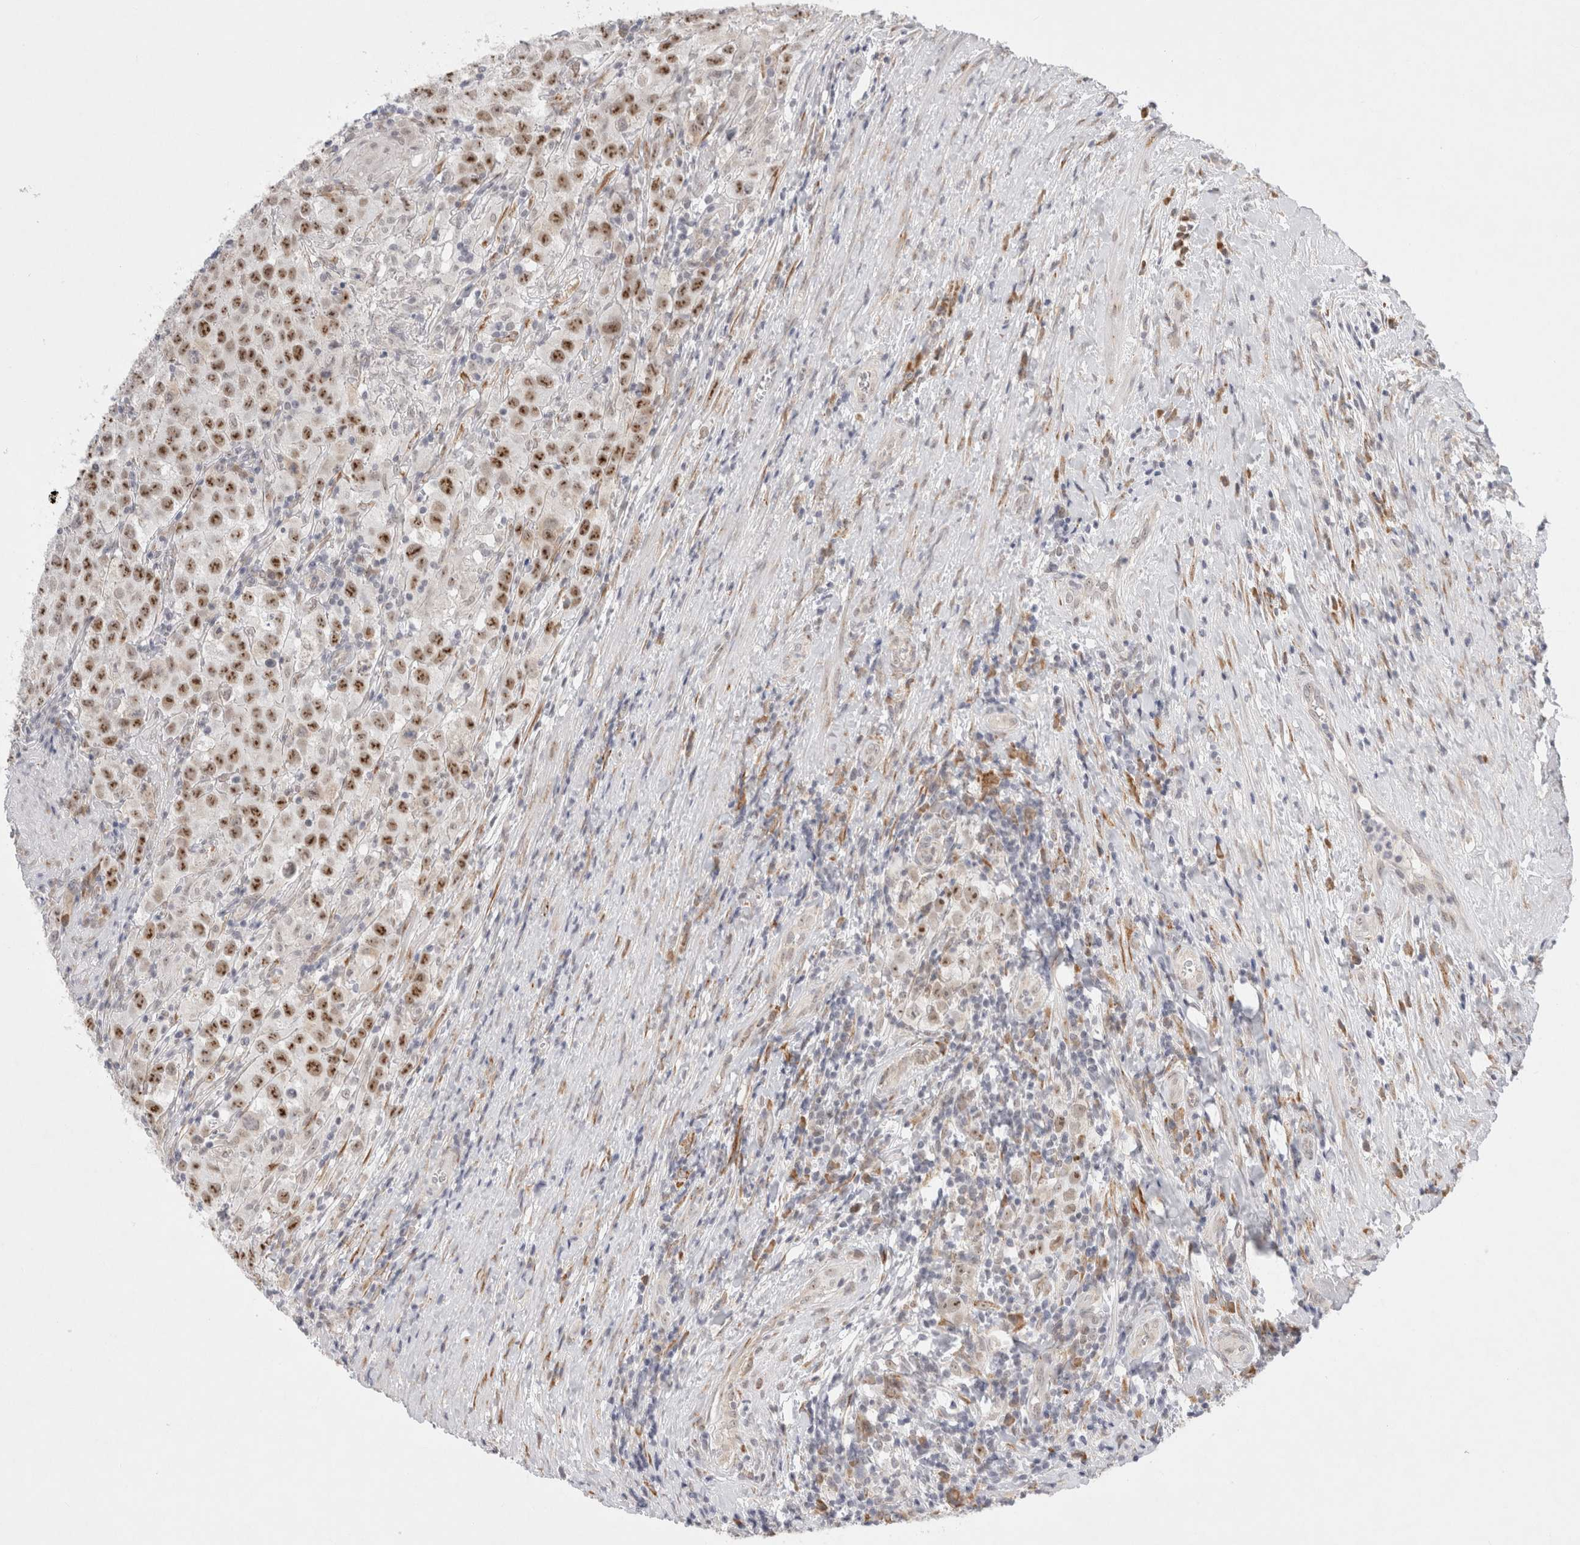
{"staining": {"intensity": "strong", "quantity": ">75%", "location": "nuclear"}, "tissue": "testis cancer", "cell_type": "Tumor cells", "image_type": "cancer", "snomed": [{"axis": "morphology", "description": "Seminoma, NOS"}, {"axis": "morphology", "description": "Carcinoma, Embryonal, NOS"}, {"axis": "topography", "description": "Testis"}], "caption": "Testis cancer stained with a brown dye displays strong nuclear positive staining in approximately >75% of tumor cells.", "gene": "TRMT1L", "patient": {"sex": "male", "age": 43}}